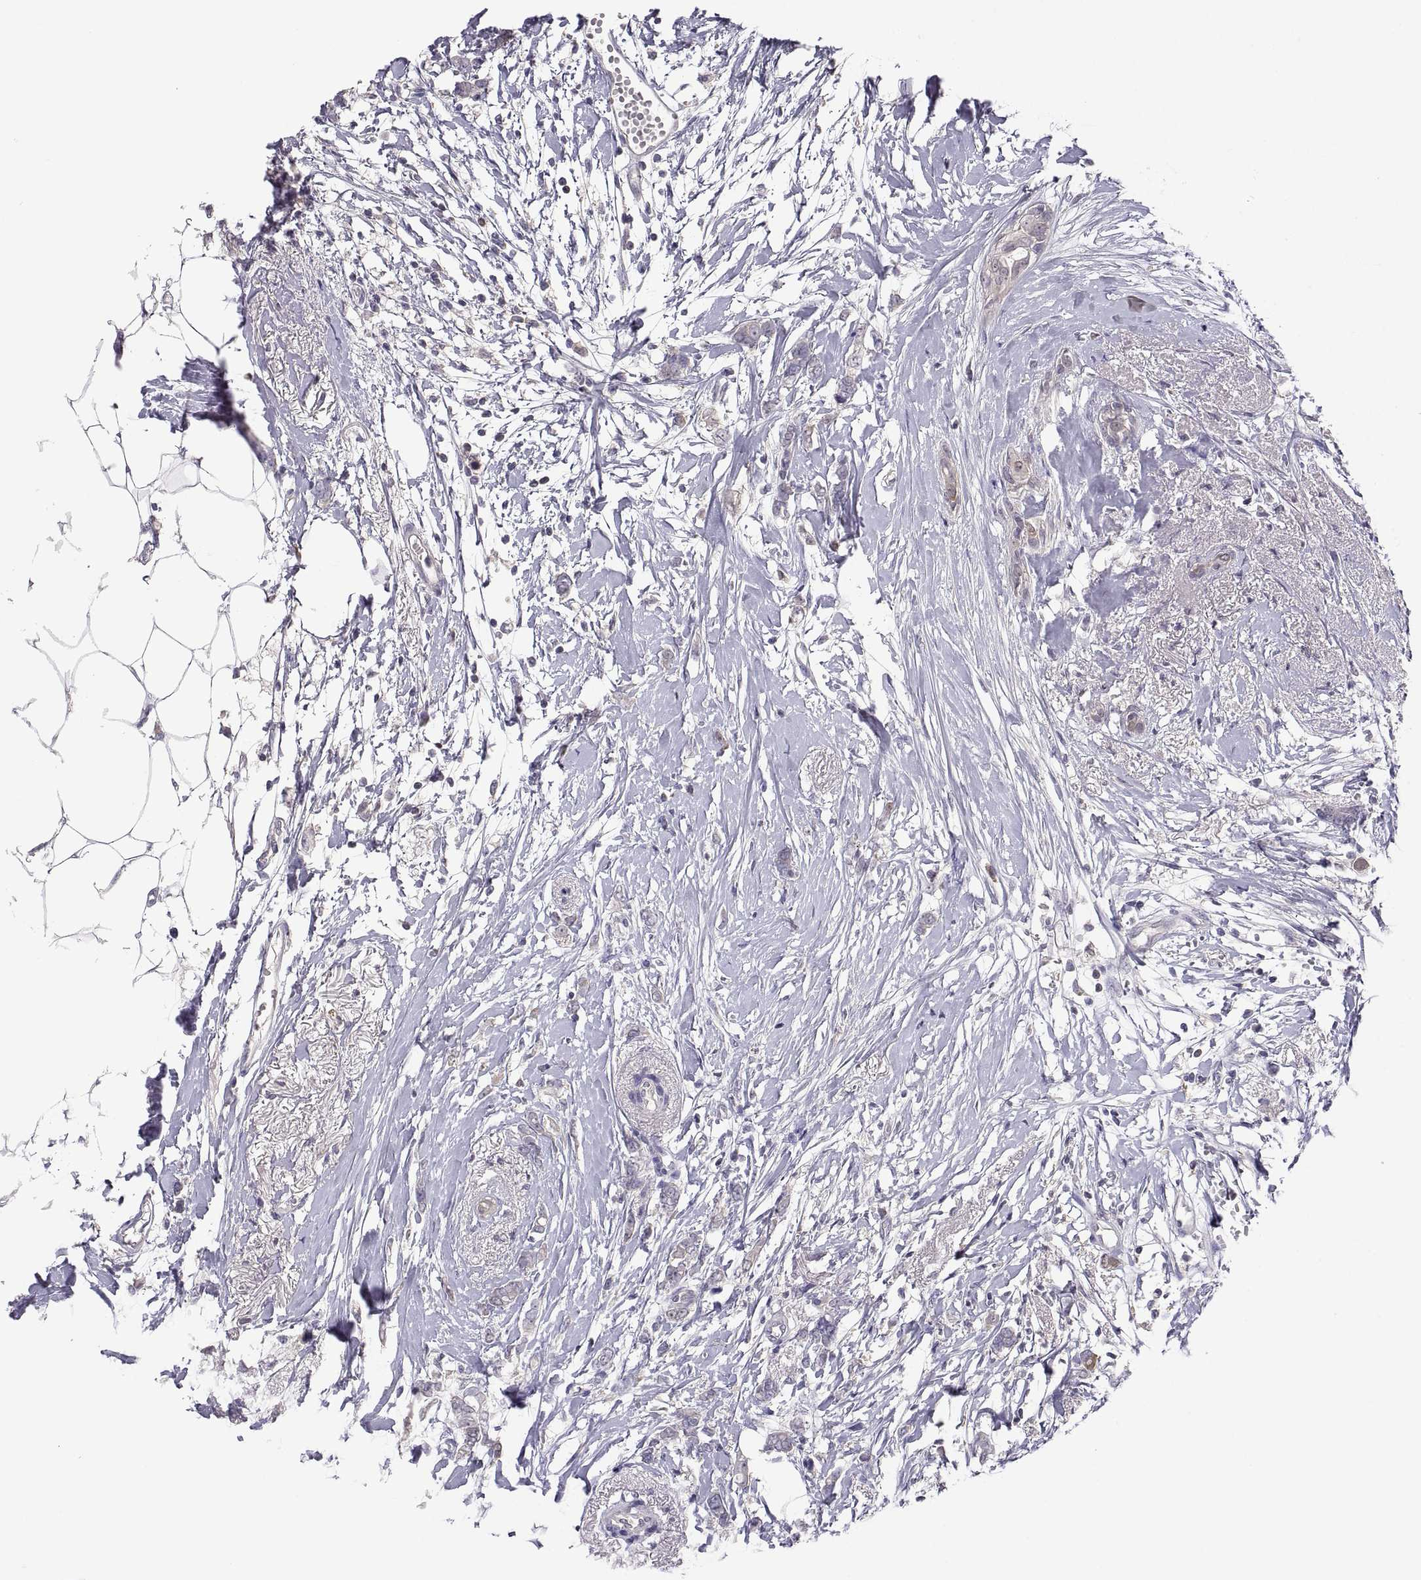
{"staining": {"intensity": "negative", "quantity": "none", "location": "none"}, "tissue": "breast cancer", "cell_type": "Tumor cells", "image_type": "cancer", "snomed": [{"axis": "morphology", "description": "Duct carcinoma"}, {"axis": "topography", "description": "Breast"}], "caption": "An IHC image of breast cancer is shown. There is no staining in tumor cells of breast cancer. (Brightfield microscopy of DAB immunohistochemistry (IHC) at high magnification).", "gene": "FGF9", "patient": {"sex": "female", "age": 40}}